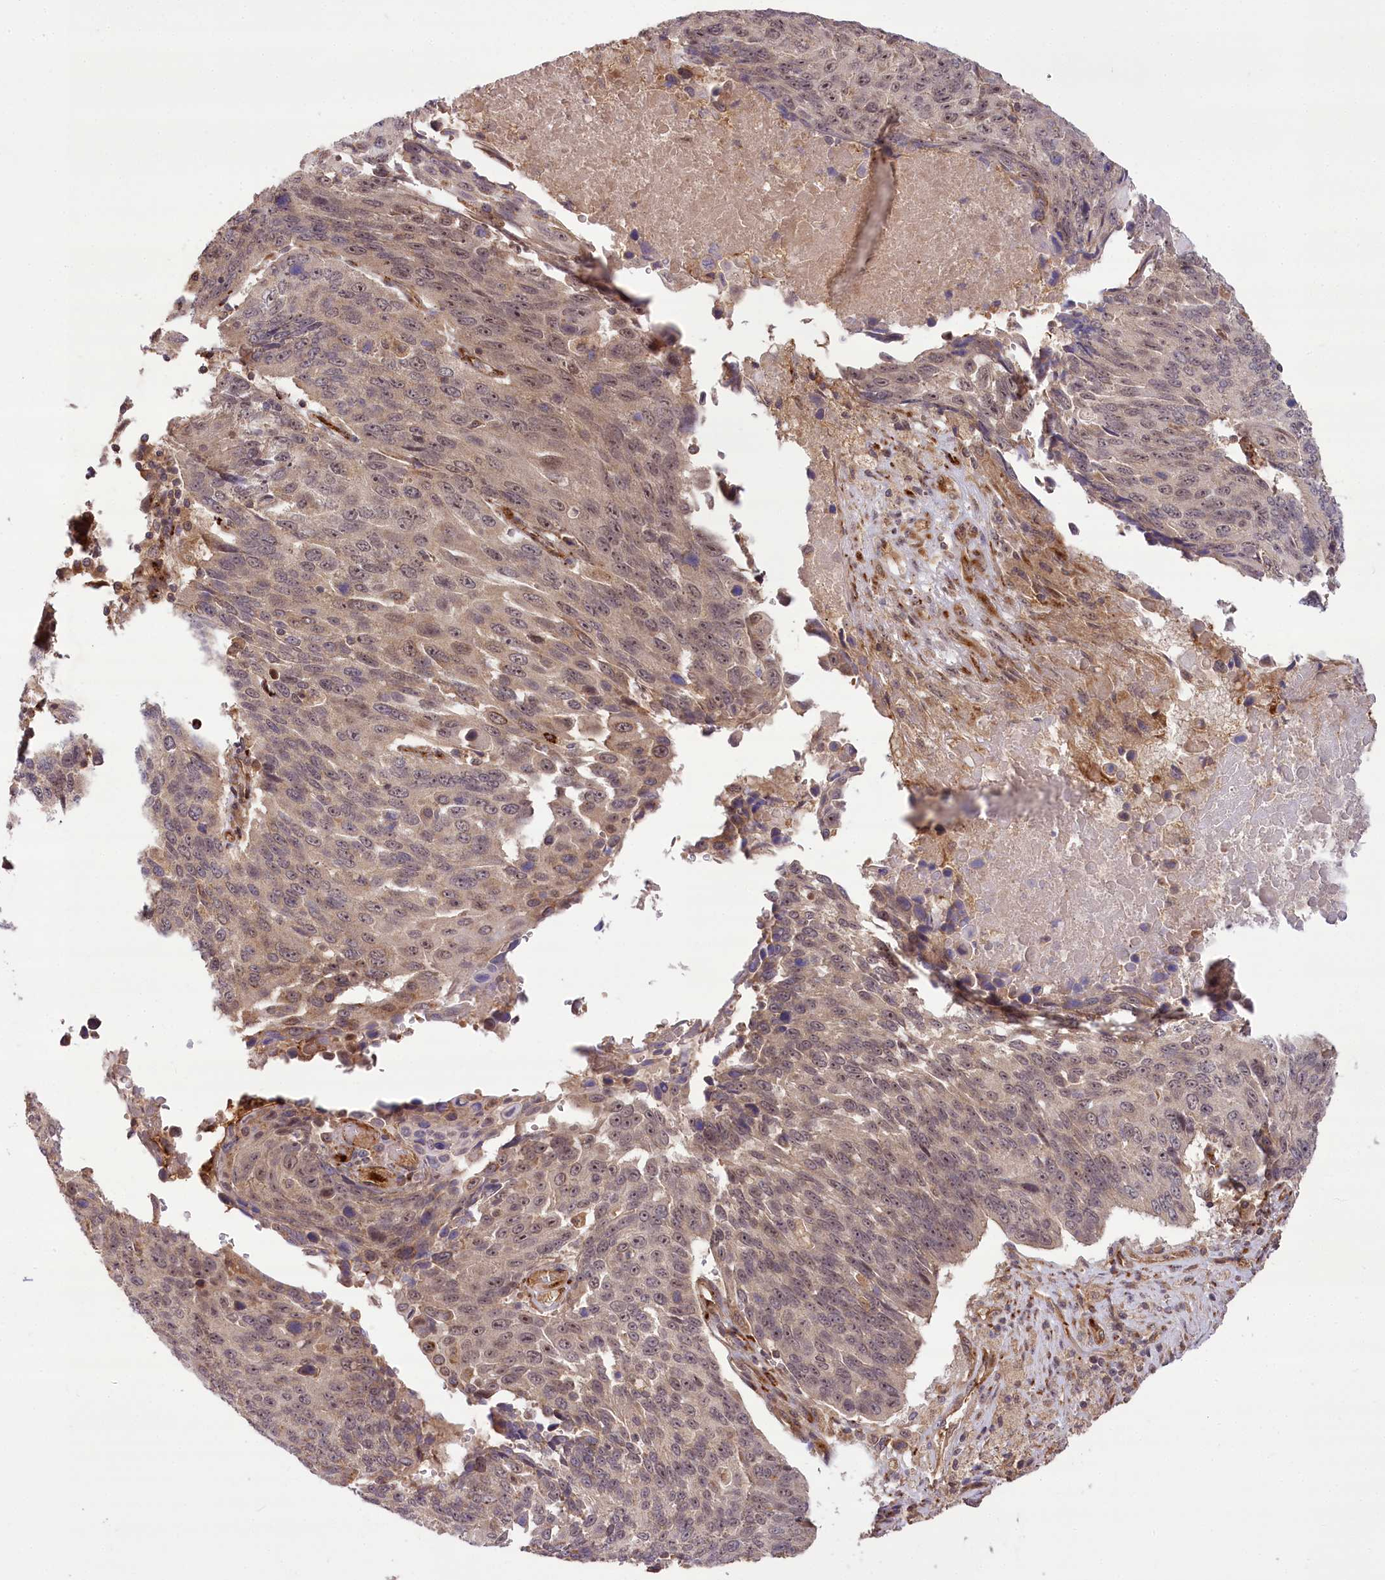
{"staining": {"intensity": "weak", "quantity": "25%-75%", "location": "nuclear"}, "tissue": "lung cancer", "cell_type": "Tumor cells", "image_type": "cancer", "snomed": [{"axis": "morphology", "description": "Squamous cell carcinoma, NOS"}, {"axis": "topography", "description": "Lung"}], "caption": "There is low levels of weak nuclear positivity in tumor cells of lung cancer, as demonstrated by immunohistochemical staining (brown color).", "gene": "CARD19", "patient": {"sex": "male", "age": 66}}